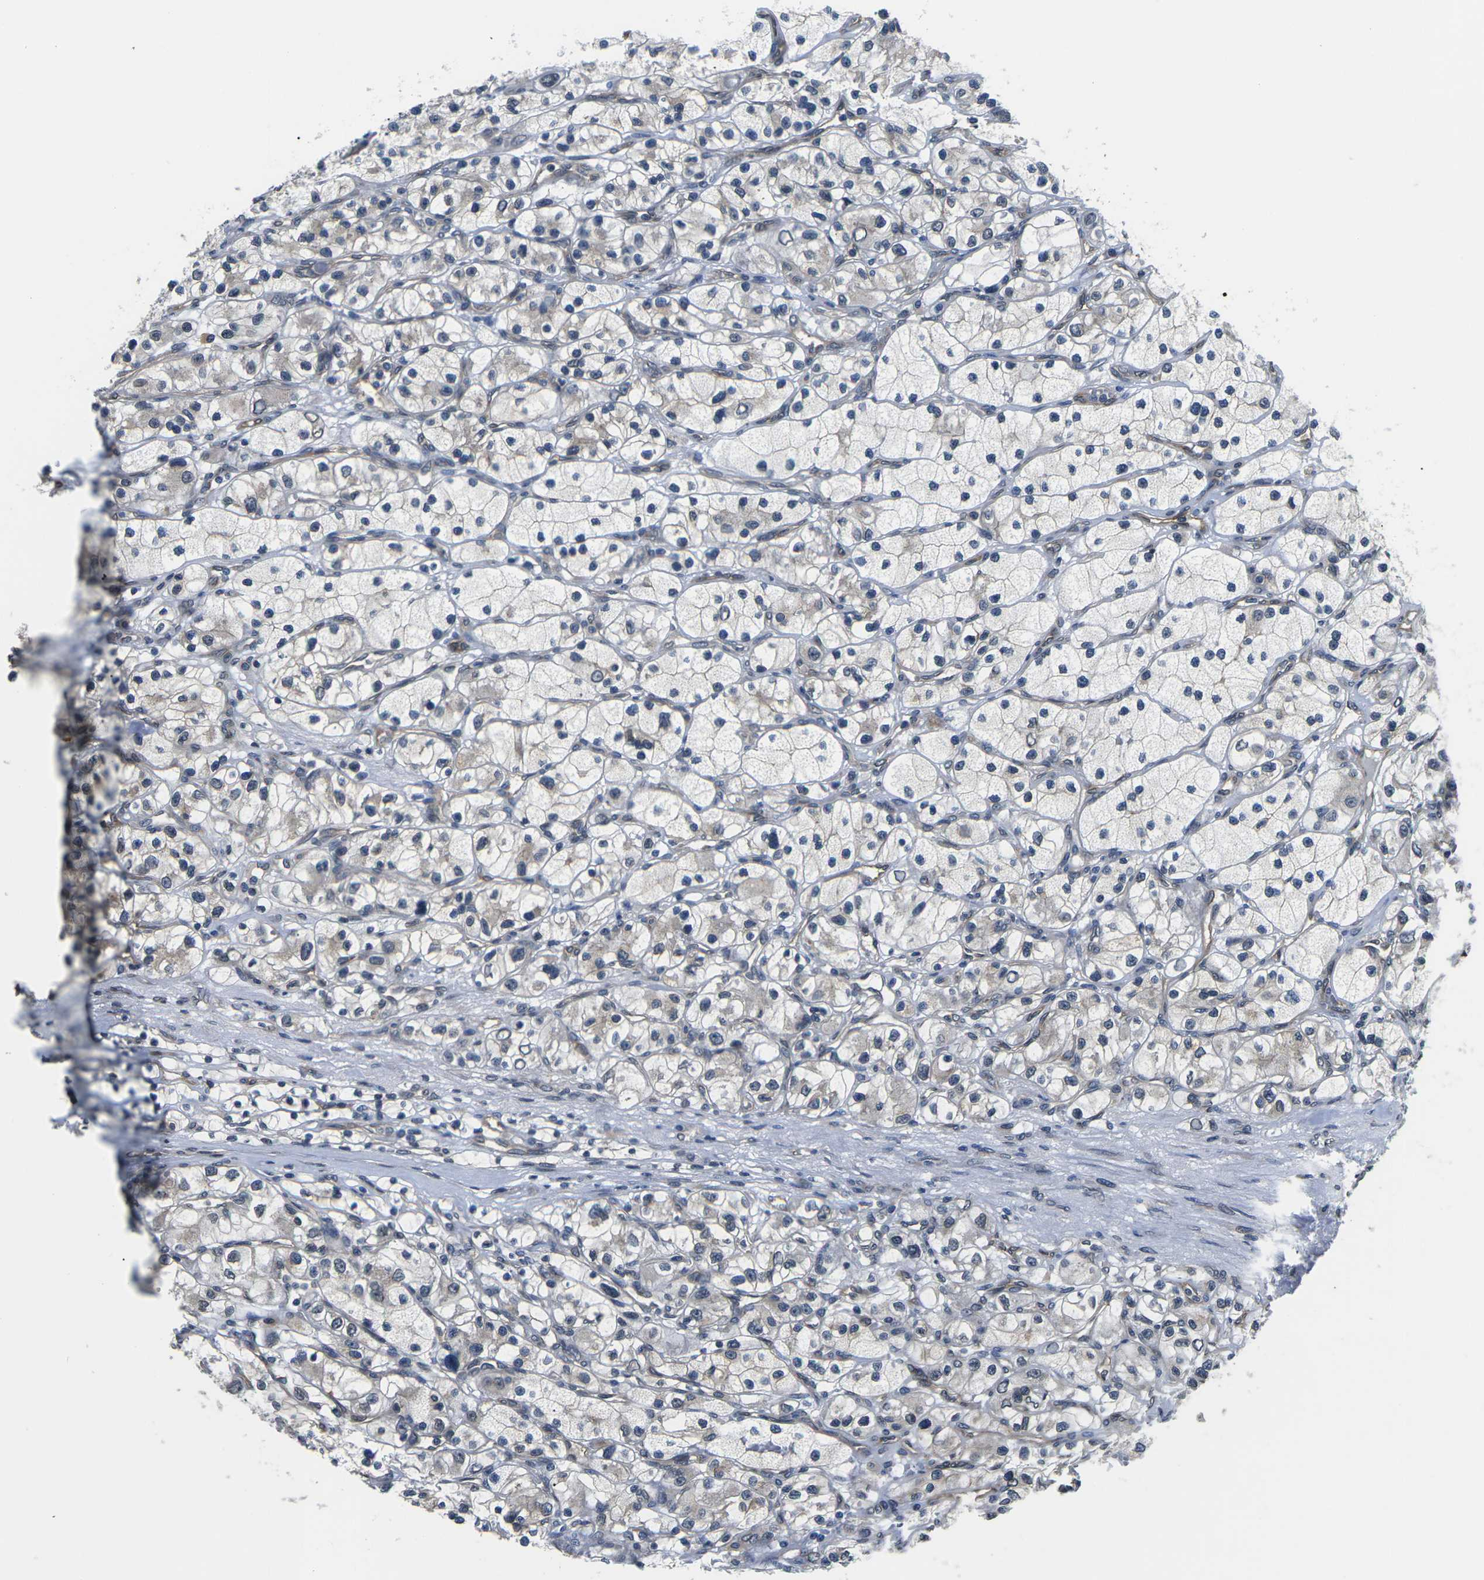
{"staining": {"intensity": "negative", "quantity": "none", "location": "none"}, "tissue": "renal cancer", "cell_type": "Tumor cells", "image_type": "cancer", "snomed": [{"axis": "morphology", "description": "Adenocarcinoma, NOS"}, {"axis": "topography", "description": "Kidney"}], "caption": "There is no significant expression in tumor cells of renal cancer.", "gene": "SNX10", "patient": {"sex": "female", "age": 57}}